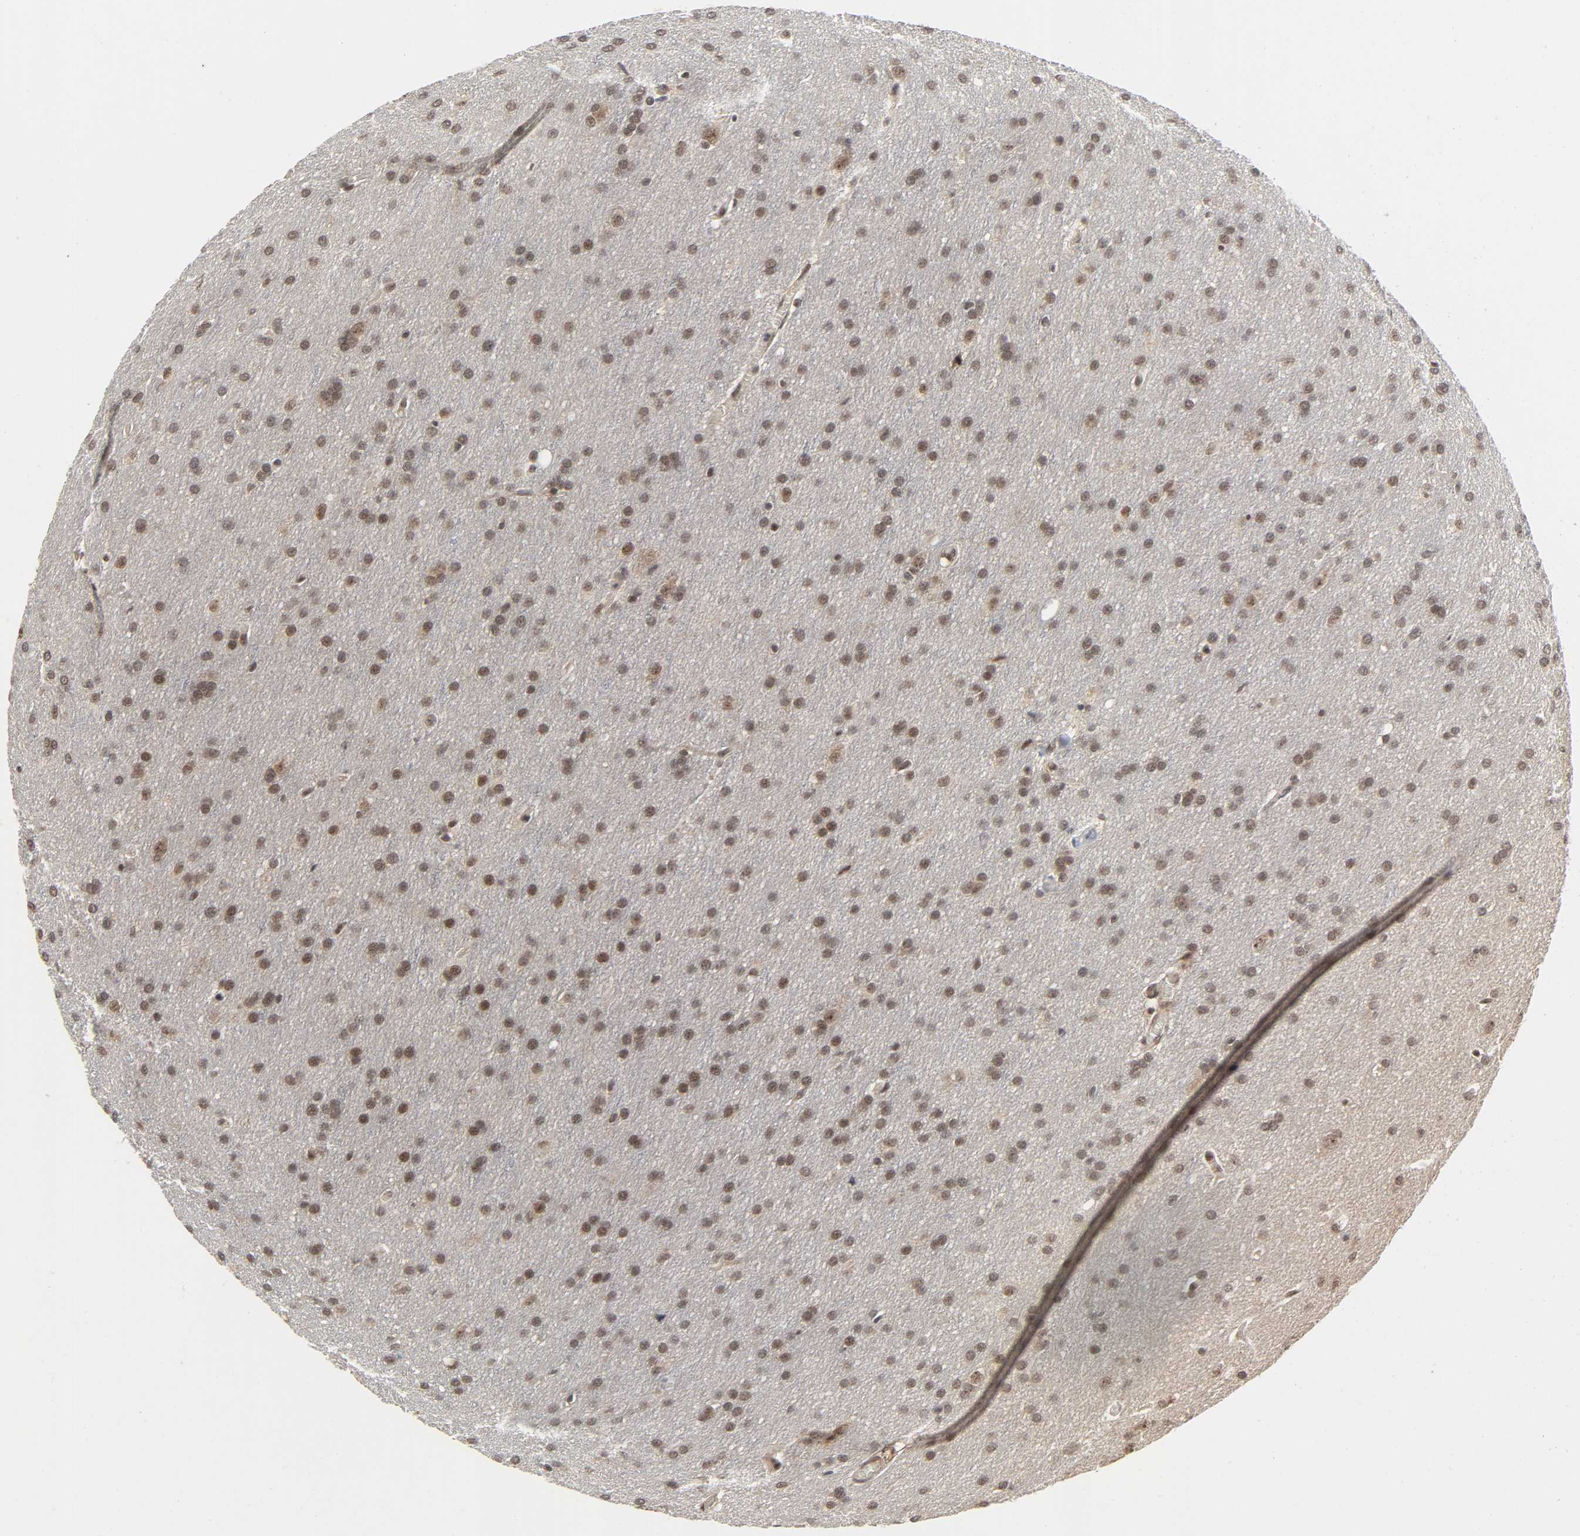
{"staining": {"intensity": "moderate", "quantity": ">75%", "location": "nuclear"}, "tissue": "glioma", "cell_type": "Tumor cells", "image_type": "cancer", "snomed": [{"axis": "morphology", "description": "Glioma, malignant, Low grade"}, {"axis": "topography", "description": "Brain"}], "caption": "Glioma tissue demonstrates moderate nuclear positivity in about >75% of tumor cells", "gene": "ZKSCAN8", "patient": {"sex": "female", "age": 32}}